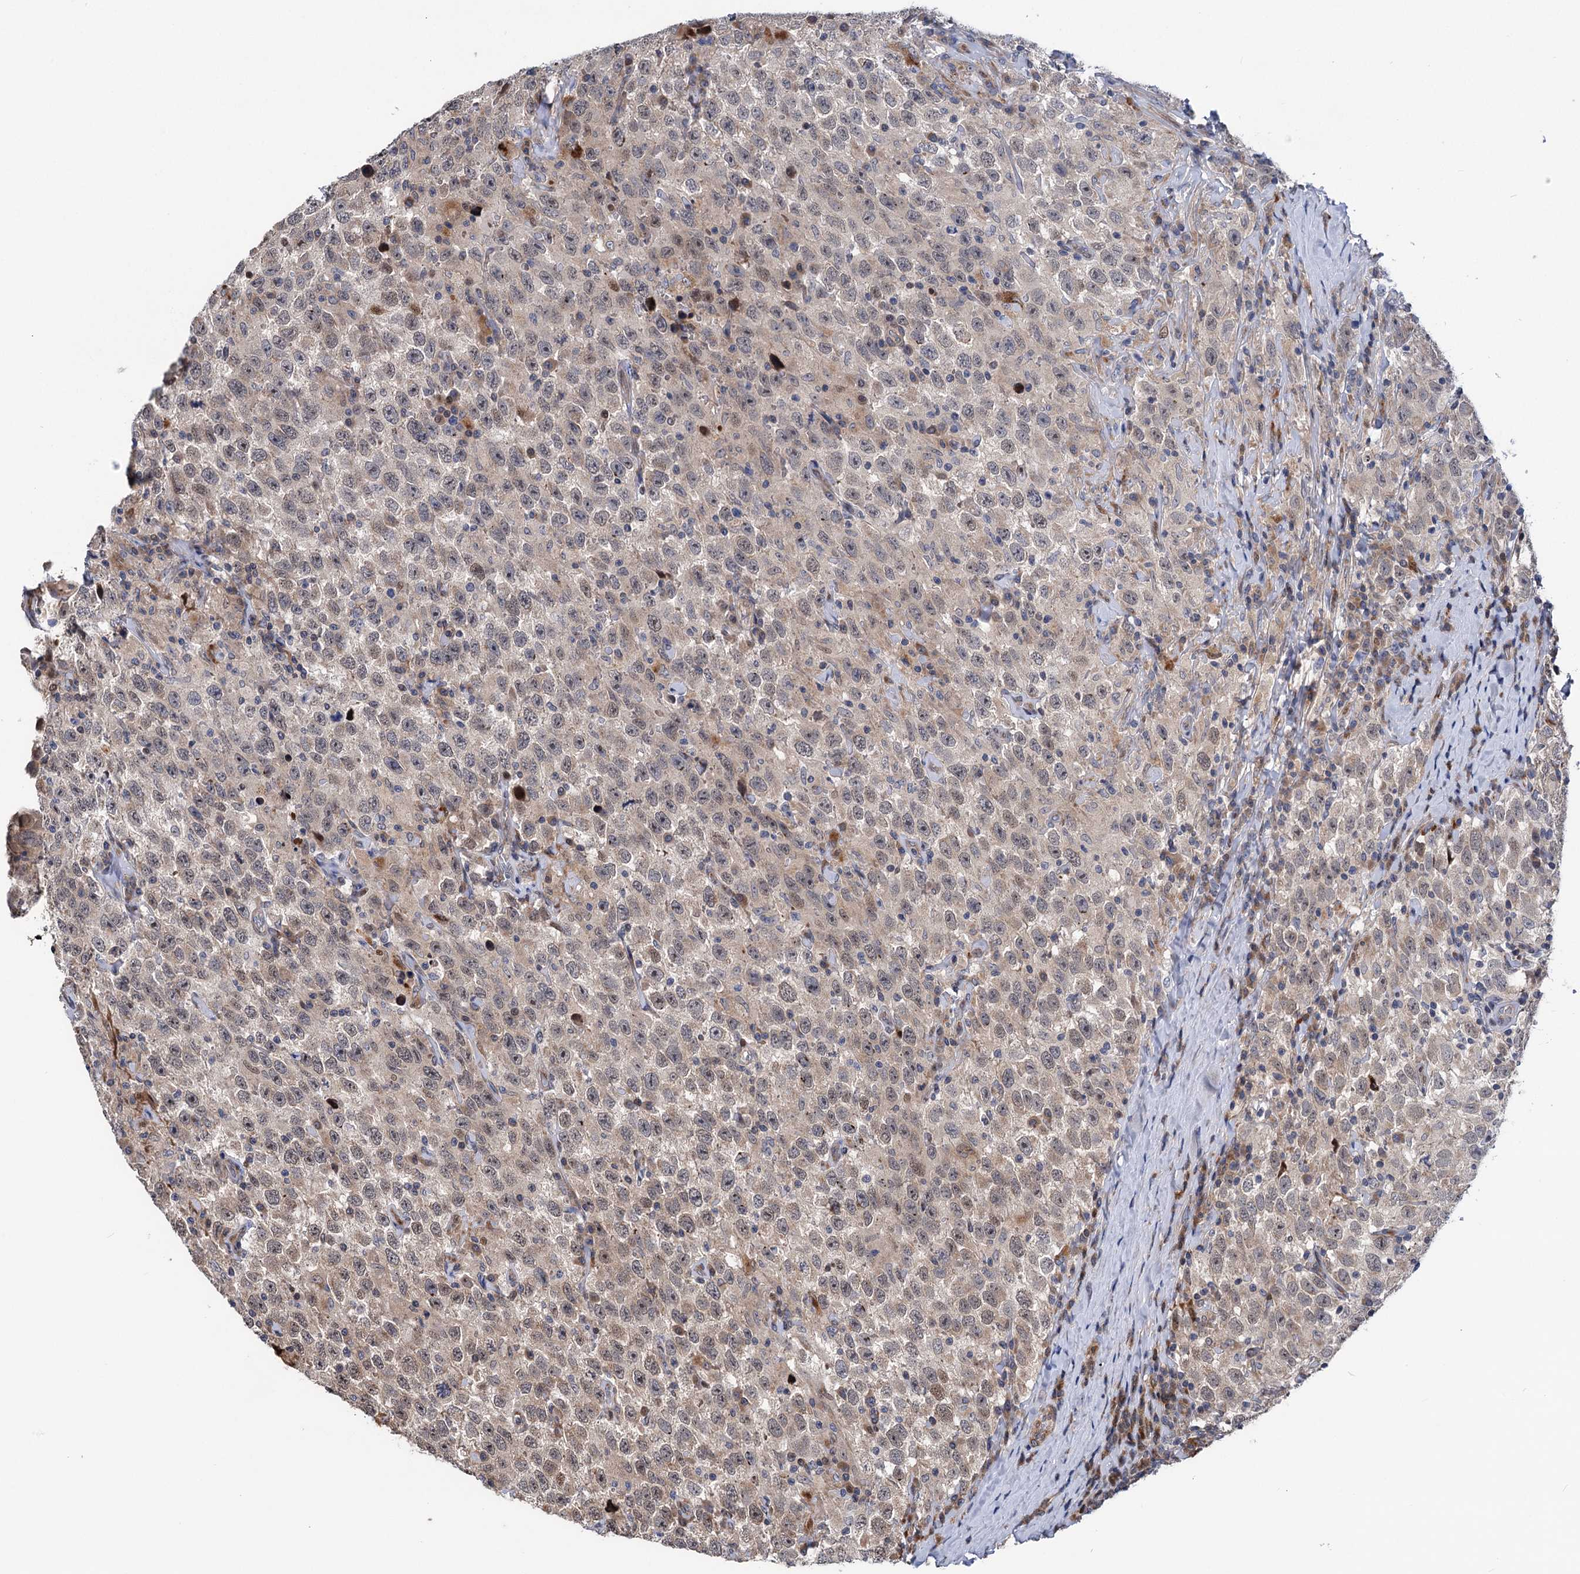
{"staining": {"intensity": "weak", "quantity": "25%-75%", "location": "cytoplasmic/membranous"}, "tissue": "testis cancer", "cell_type": "Tumor cells", "image_type": "cancer", "snomed": [{"axis": "morphology", "description": "Seminoma, NOS"}, {"axis": "topography", "description": "Testis"}], "caption": "Human testis cancer stained for a protein (brown) displays weak cytoplasmic/membranous positive expression in approximately 25%-75% of tumor cells.", "gene": "UBR1", "patient": {"sex": "male", "age": 41}}